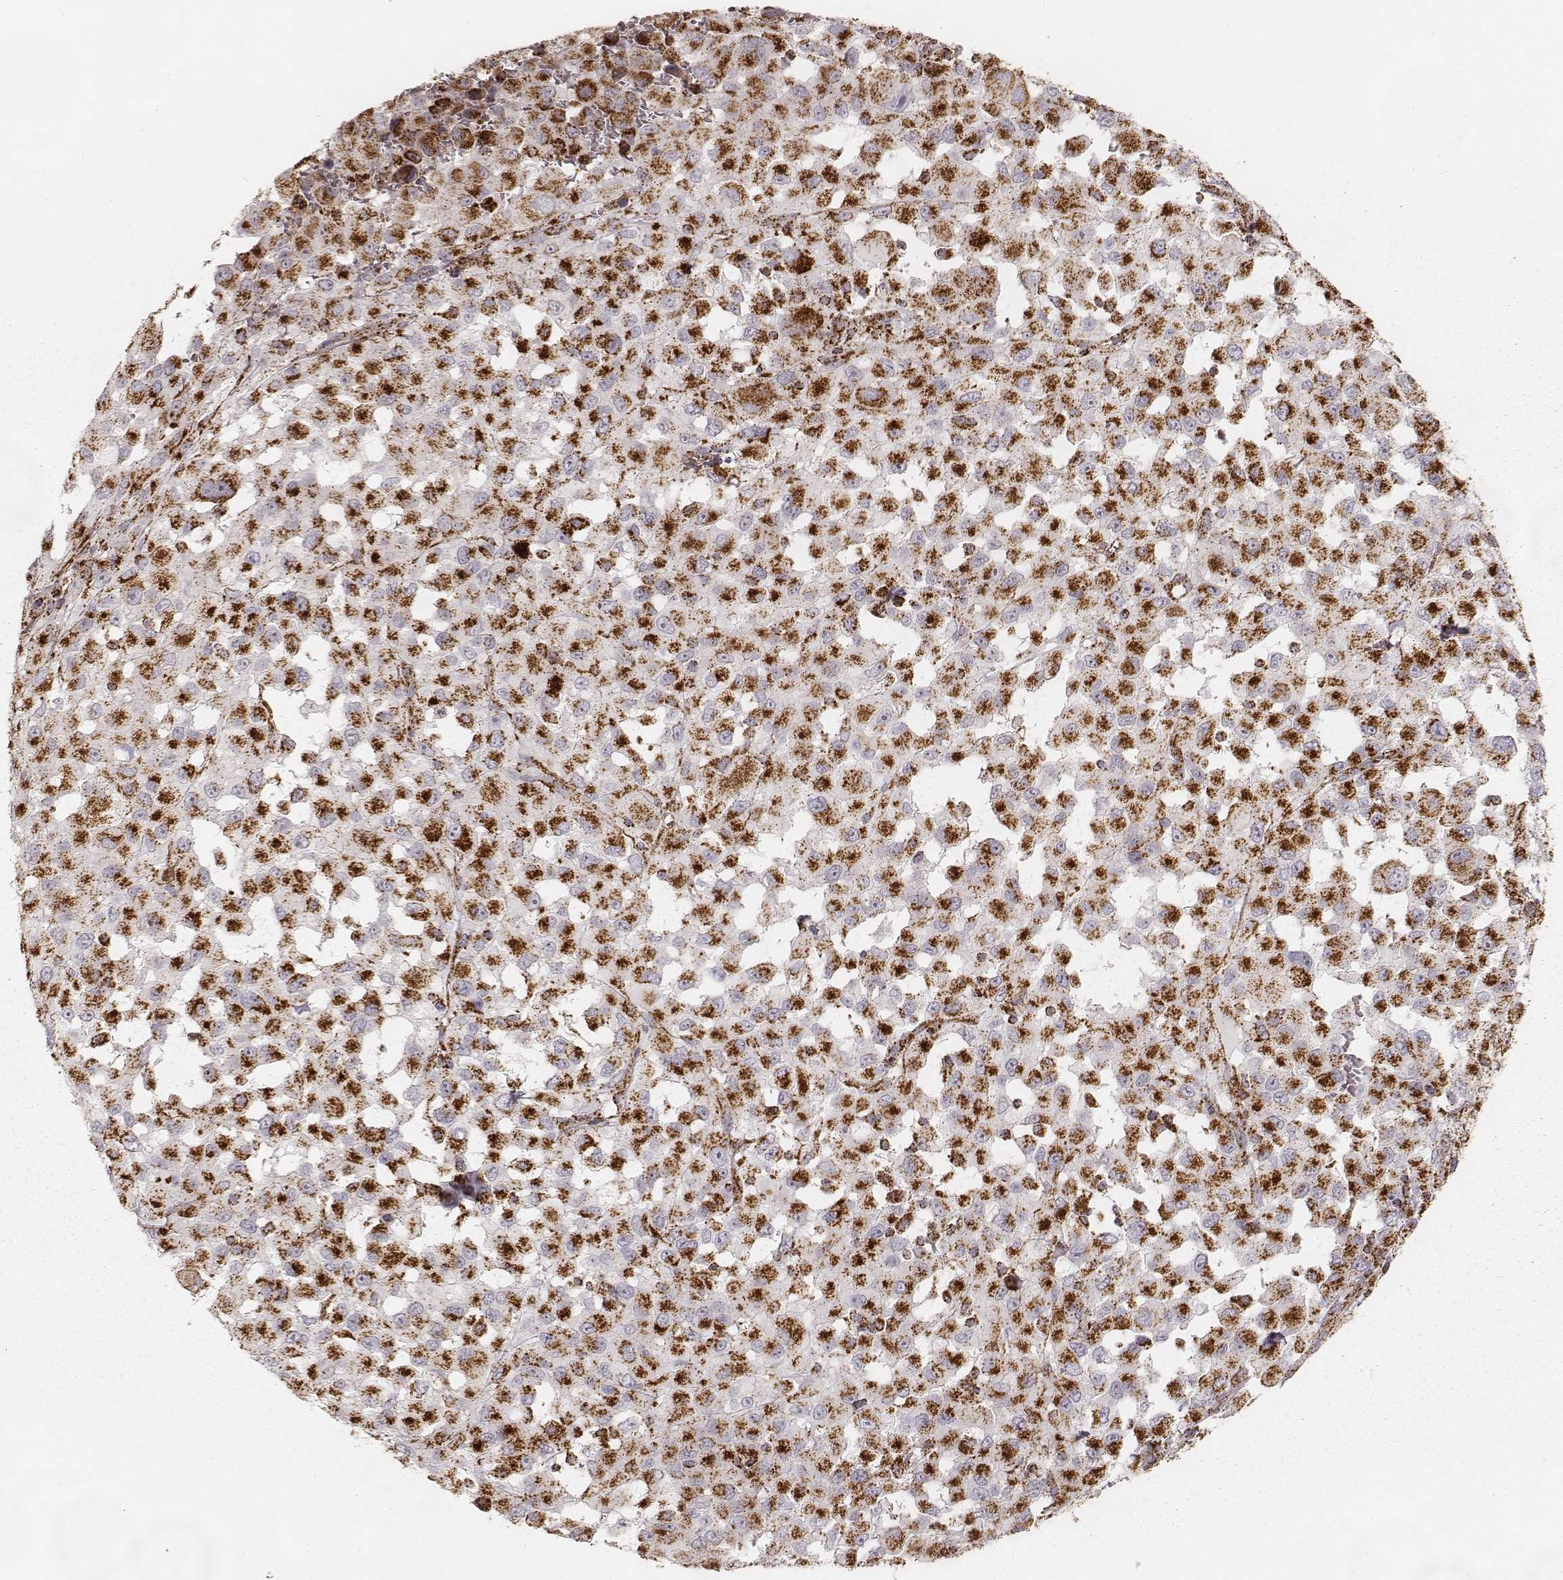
{"staining": {"intensity": "strong", "quantity": ">75%", "location": "cytoplasmic/membranous"}, "tissue": "melanoma", "cell_type": "Tumor cells", "image_type": "cancer", "snomed": [{"axis": "morphology", "description": "Malignant melanoma, Metastatic site"}, {"axis": "topography", "description": "Lymph node"}], "caption": "Melanoma tissue displays strong cytoplasmic/membranous positivity in approximately >75% of tumor cells", "gene": "CS", "patient": {"sex": "male", "age": 50}}